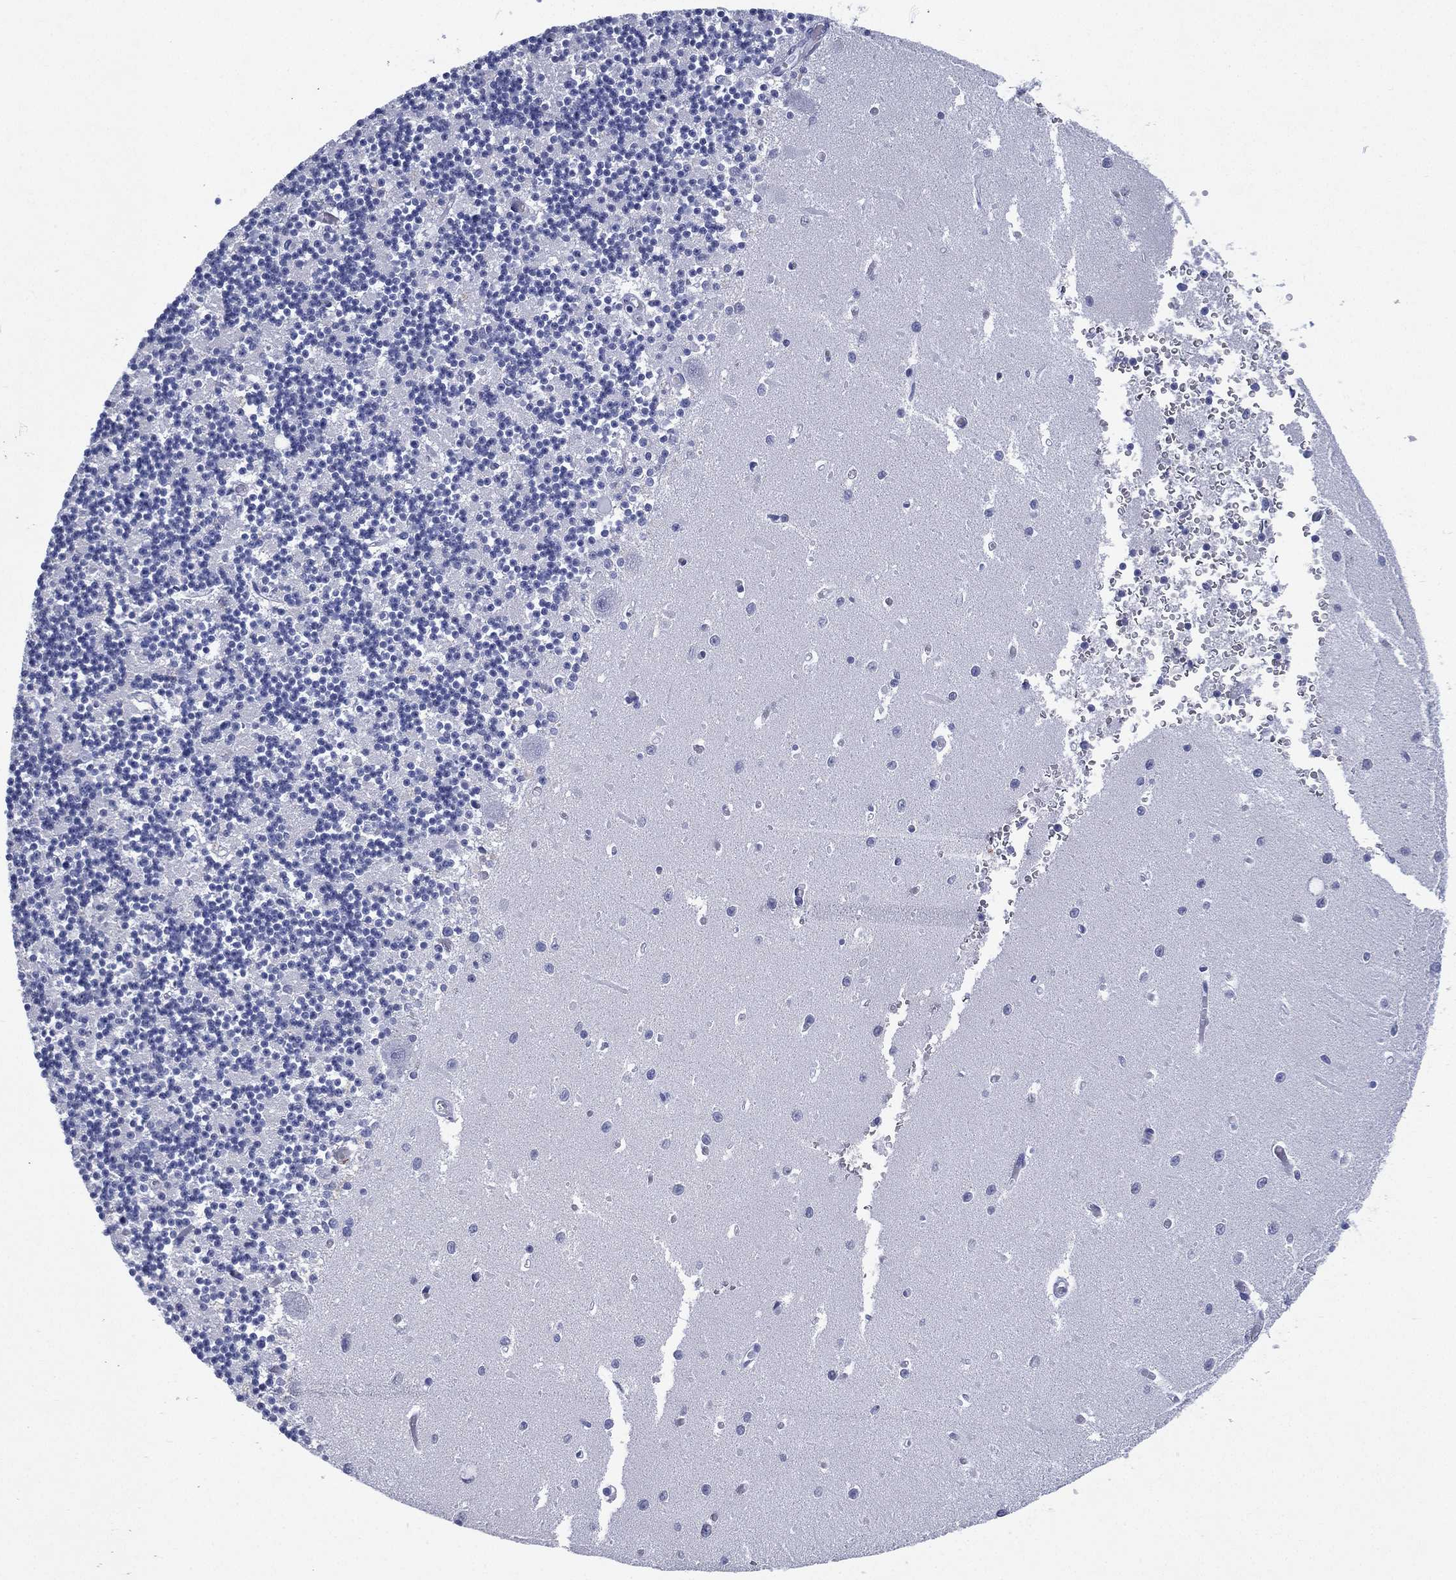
{"staining": {"intensity": "negative", "quantity": "none", "location": "none"}, "tissue": "cerebellum", "cell_type": "Cells in granular layer", "image_type": "normal", "snomed": [{"axis": "morphology", "description": "Normal tissue, NOS"}, {"axis": "topography", "description": "Cerebellum"}], "caption": "Image shows no protein expression in cells in granular layer of normal cerebellum. The staining was performed using DAB (3,3'-diaminobenzidine) to visualize the protein expression in brown, while the nuclei were stained in blue with hematoxylin (Magnification: 20x).", "gene": "KRT35", "patient": {"sex": "female", "age": 64}}